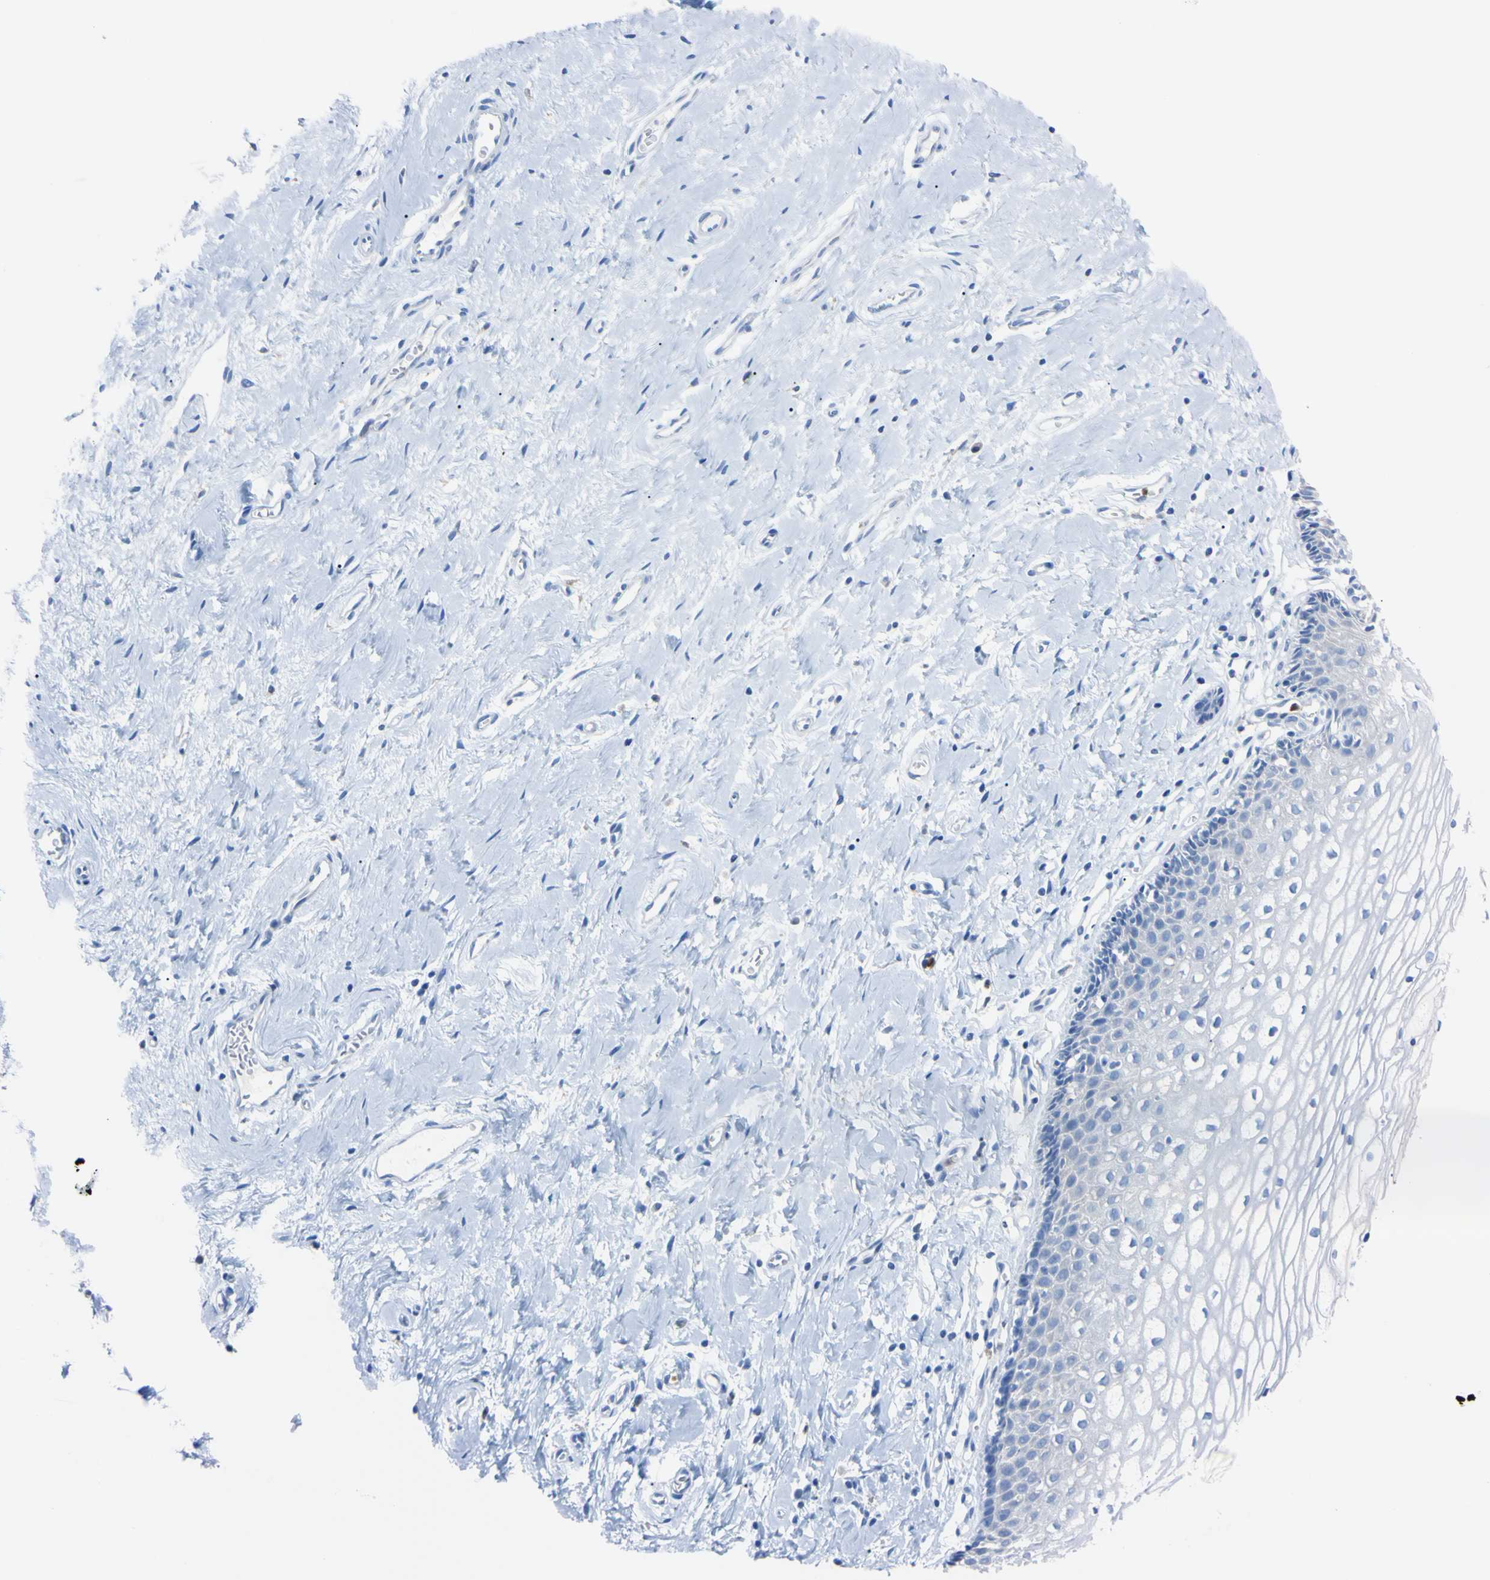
{"staining": {"intensity": "negative", "quantity": "none", "location": "none"}, "tissue": "vagina", "cell_type": "Squamous epithelial cells", "image_type": "normal", "snomed": [{"axis": "morphology", "description": "Normal tissue, NOS"}, {"axis": "topography", "description": "Soft tissue"}, {"axis": "topography", "description": "Vagina"}], "caption": "DAB (3,3'-diaminobenzidine) immunohistochemical staining of normal vagina reveals no significant expression in squamous epithelial cells.", "gene": "NCF4", "patient": {"sex": "female", "age": 61}}